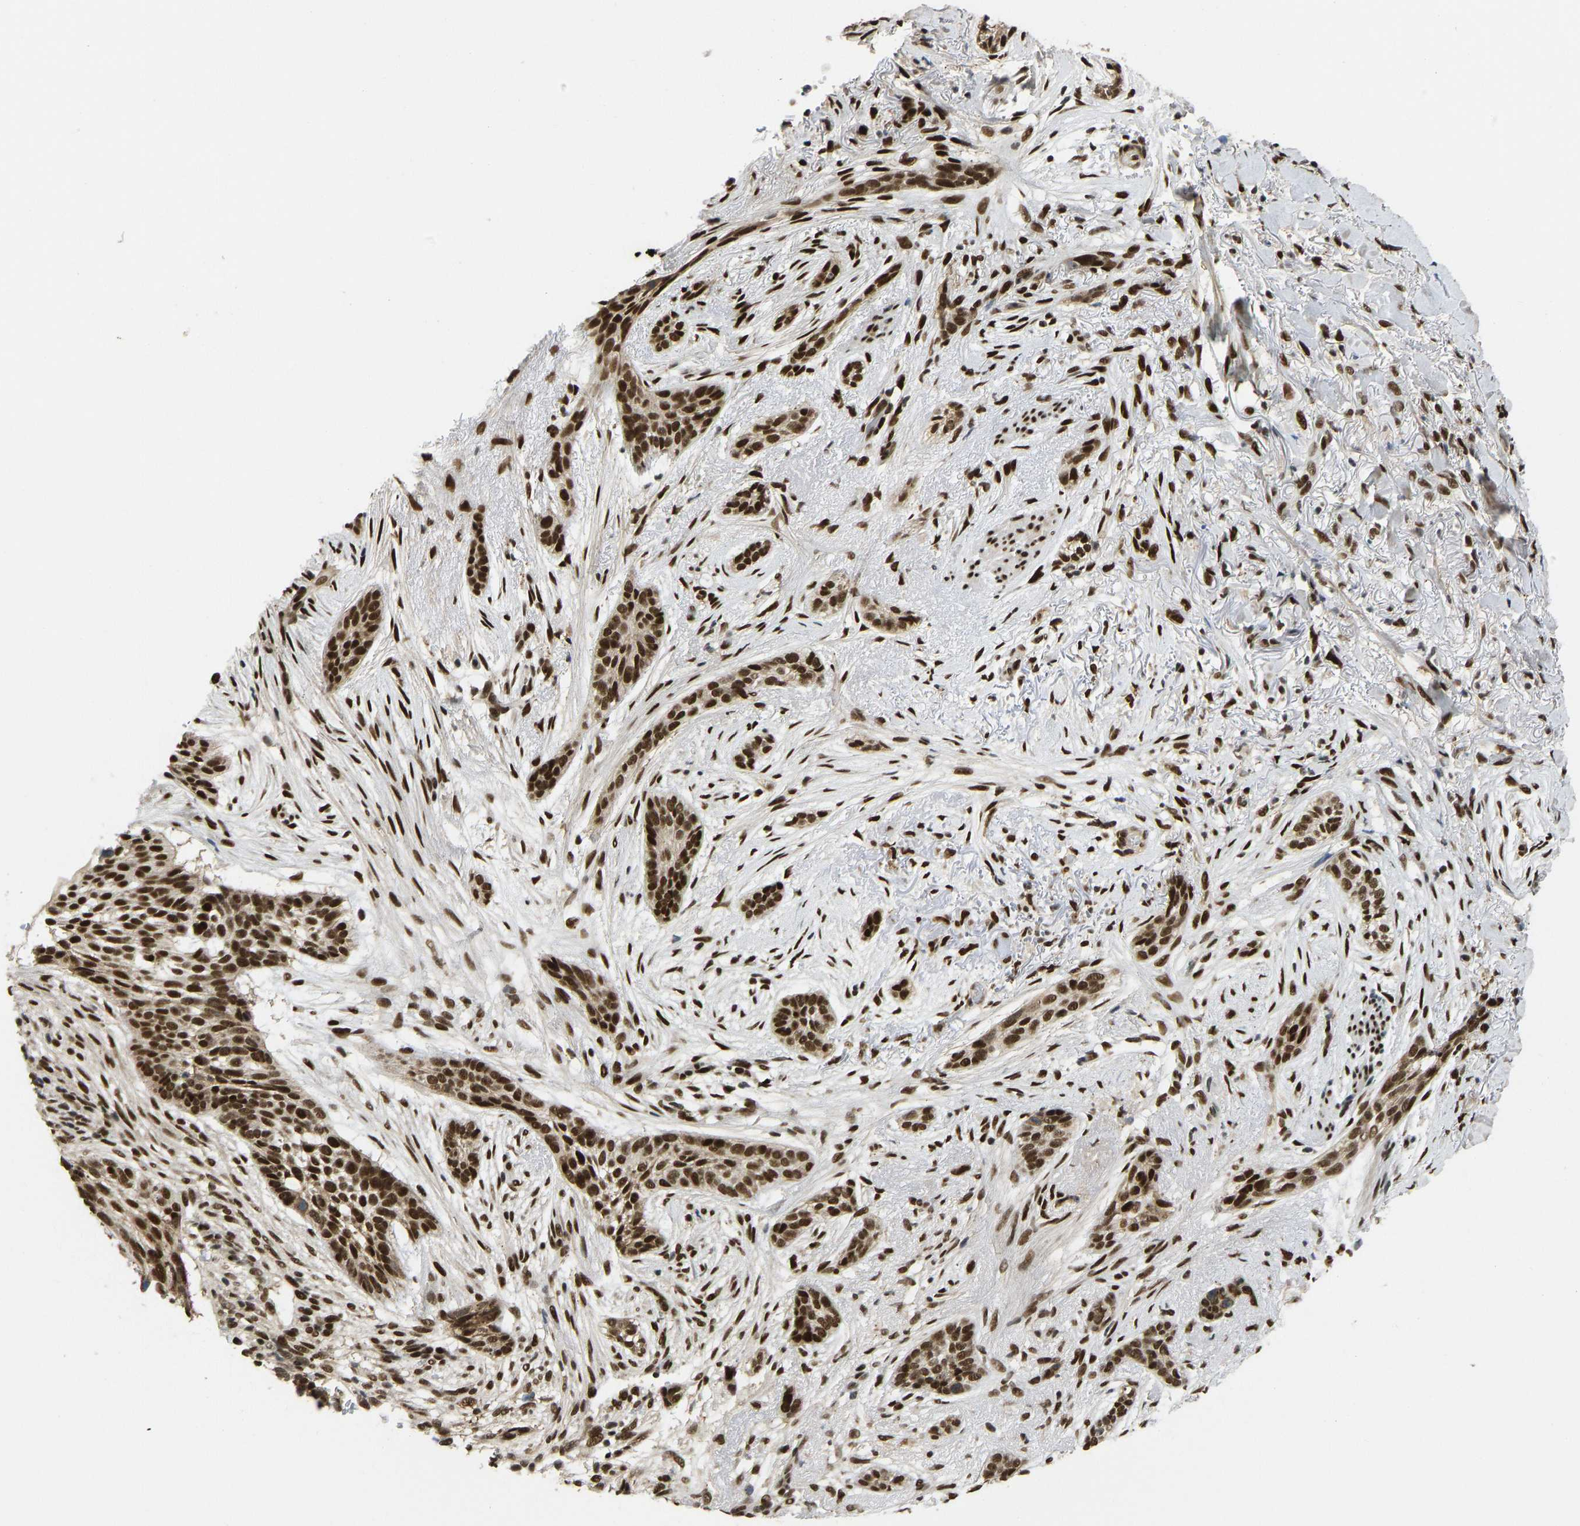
{"staining": {"intensity": "strong", "quantity": ">75%", "location": "nuclear"}, "tissue": "skin cancer", "cell_type": "Tumor cells", "image_type": "cancer", "snomed": [{"axis": "morphology", "description": "Basal cell carcinoma"}, {"axis": "topography", "description": "Skin"}], "caption": "Strong nuclear staining for a protein is present in about >75% of tumor cells of skin cancer (basal cell carcinoma) using IHC.", "gene": "FOXK1", "patient": {"sex": "female", "age": 88}}